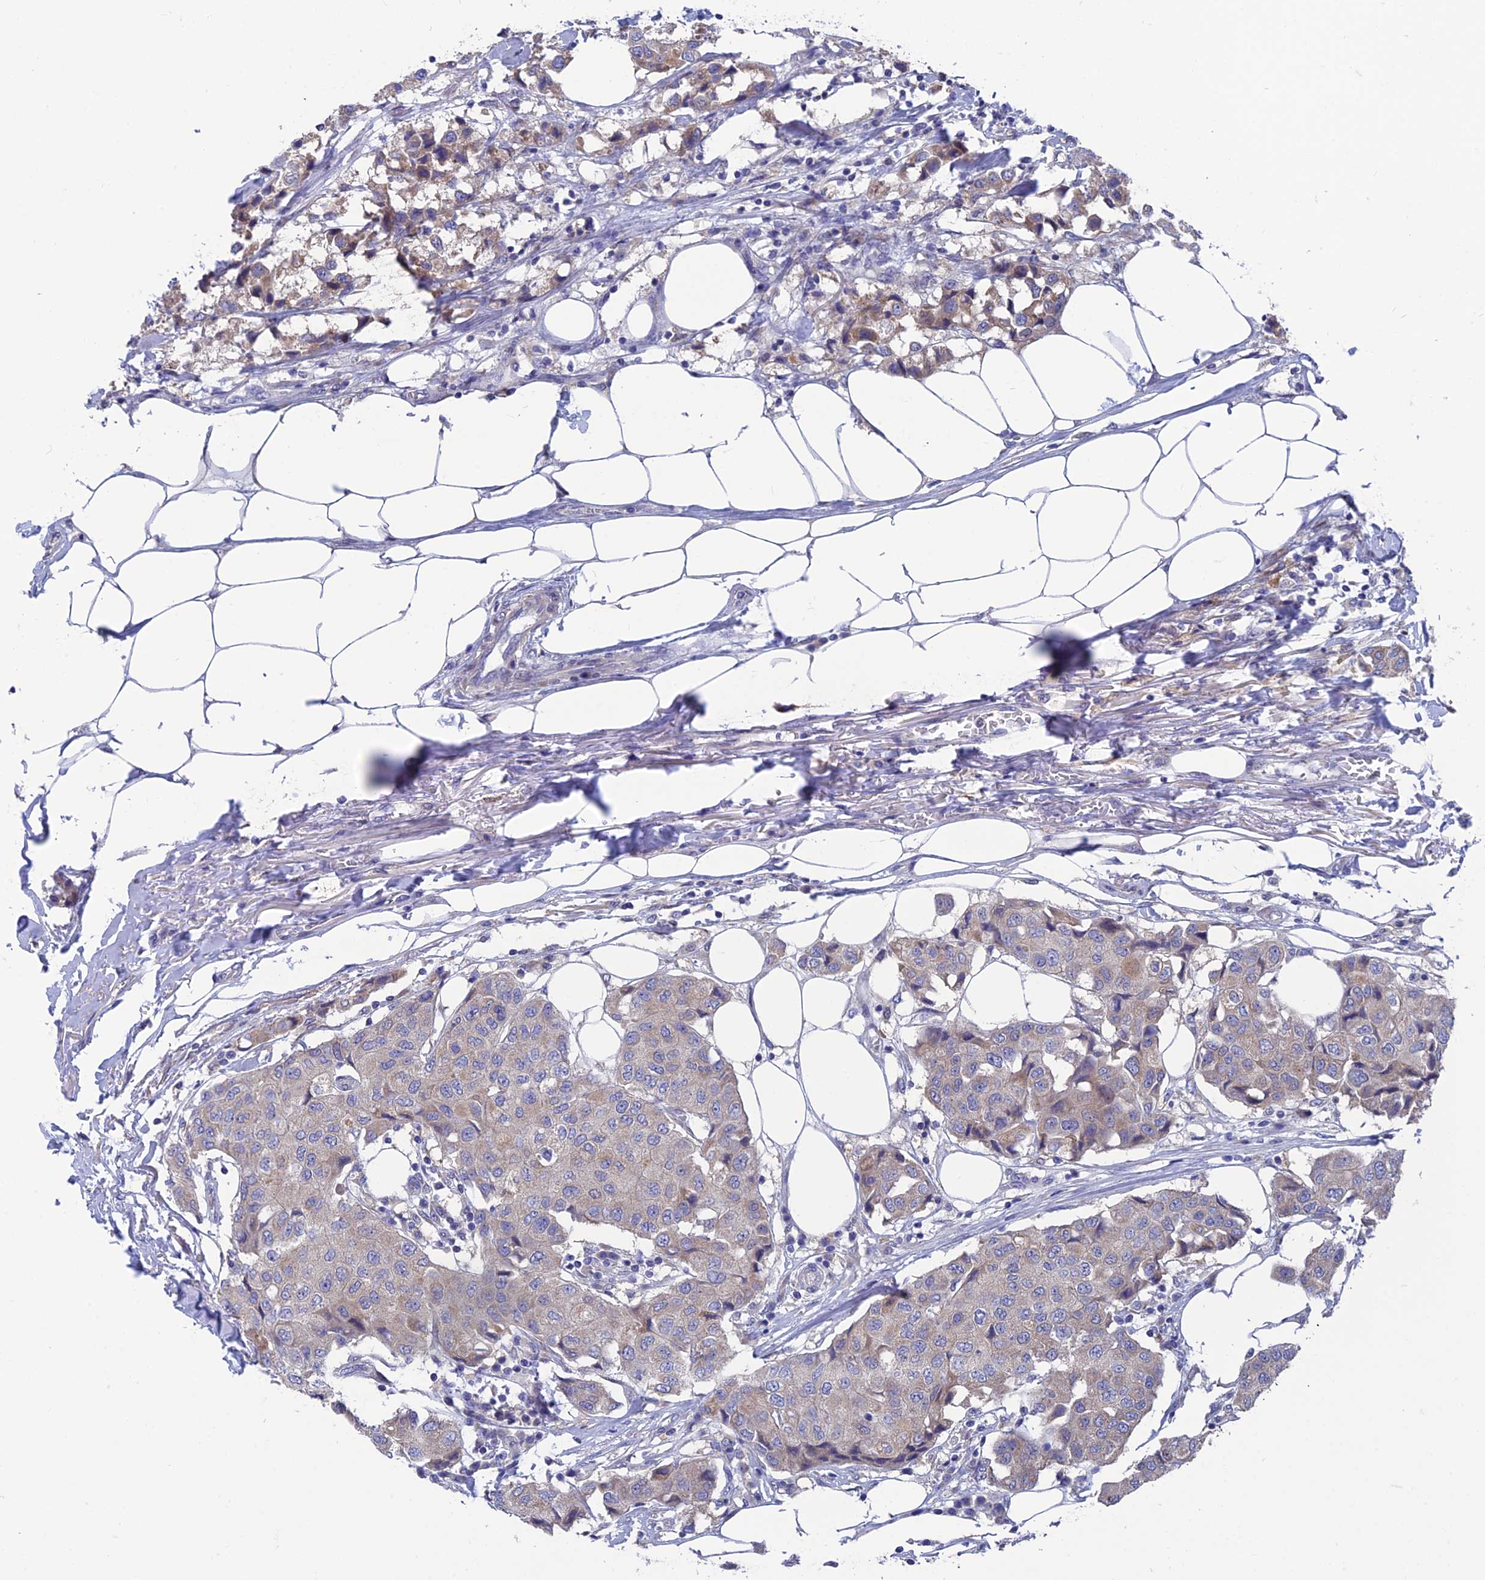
{"staining": {"intensity": "weak", "quantity": "<25%", "location": "cytoplasmic/membranous"}, "tissue": "breast cancer", "cell_type": "Tumor cells", "image_type": "cancer", "snomed": [{"axis": "morphology", "description": "Duct carcinoma"}, {"axis": "topography", "description": "Breast"}], "caption": "High power microscopy photomicrograph of an immunohistochemistry (IHC) image of breast cancer, revealing no significant expression in tumor cells.", "gene": "AK4", "patient": {"sex": "female", "age": 80}}